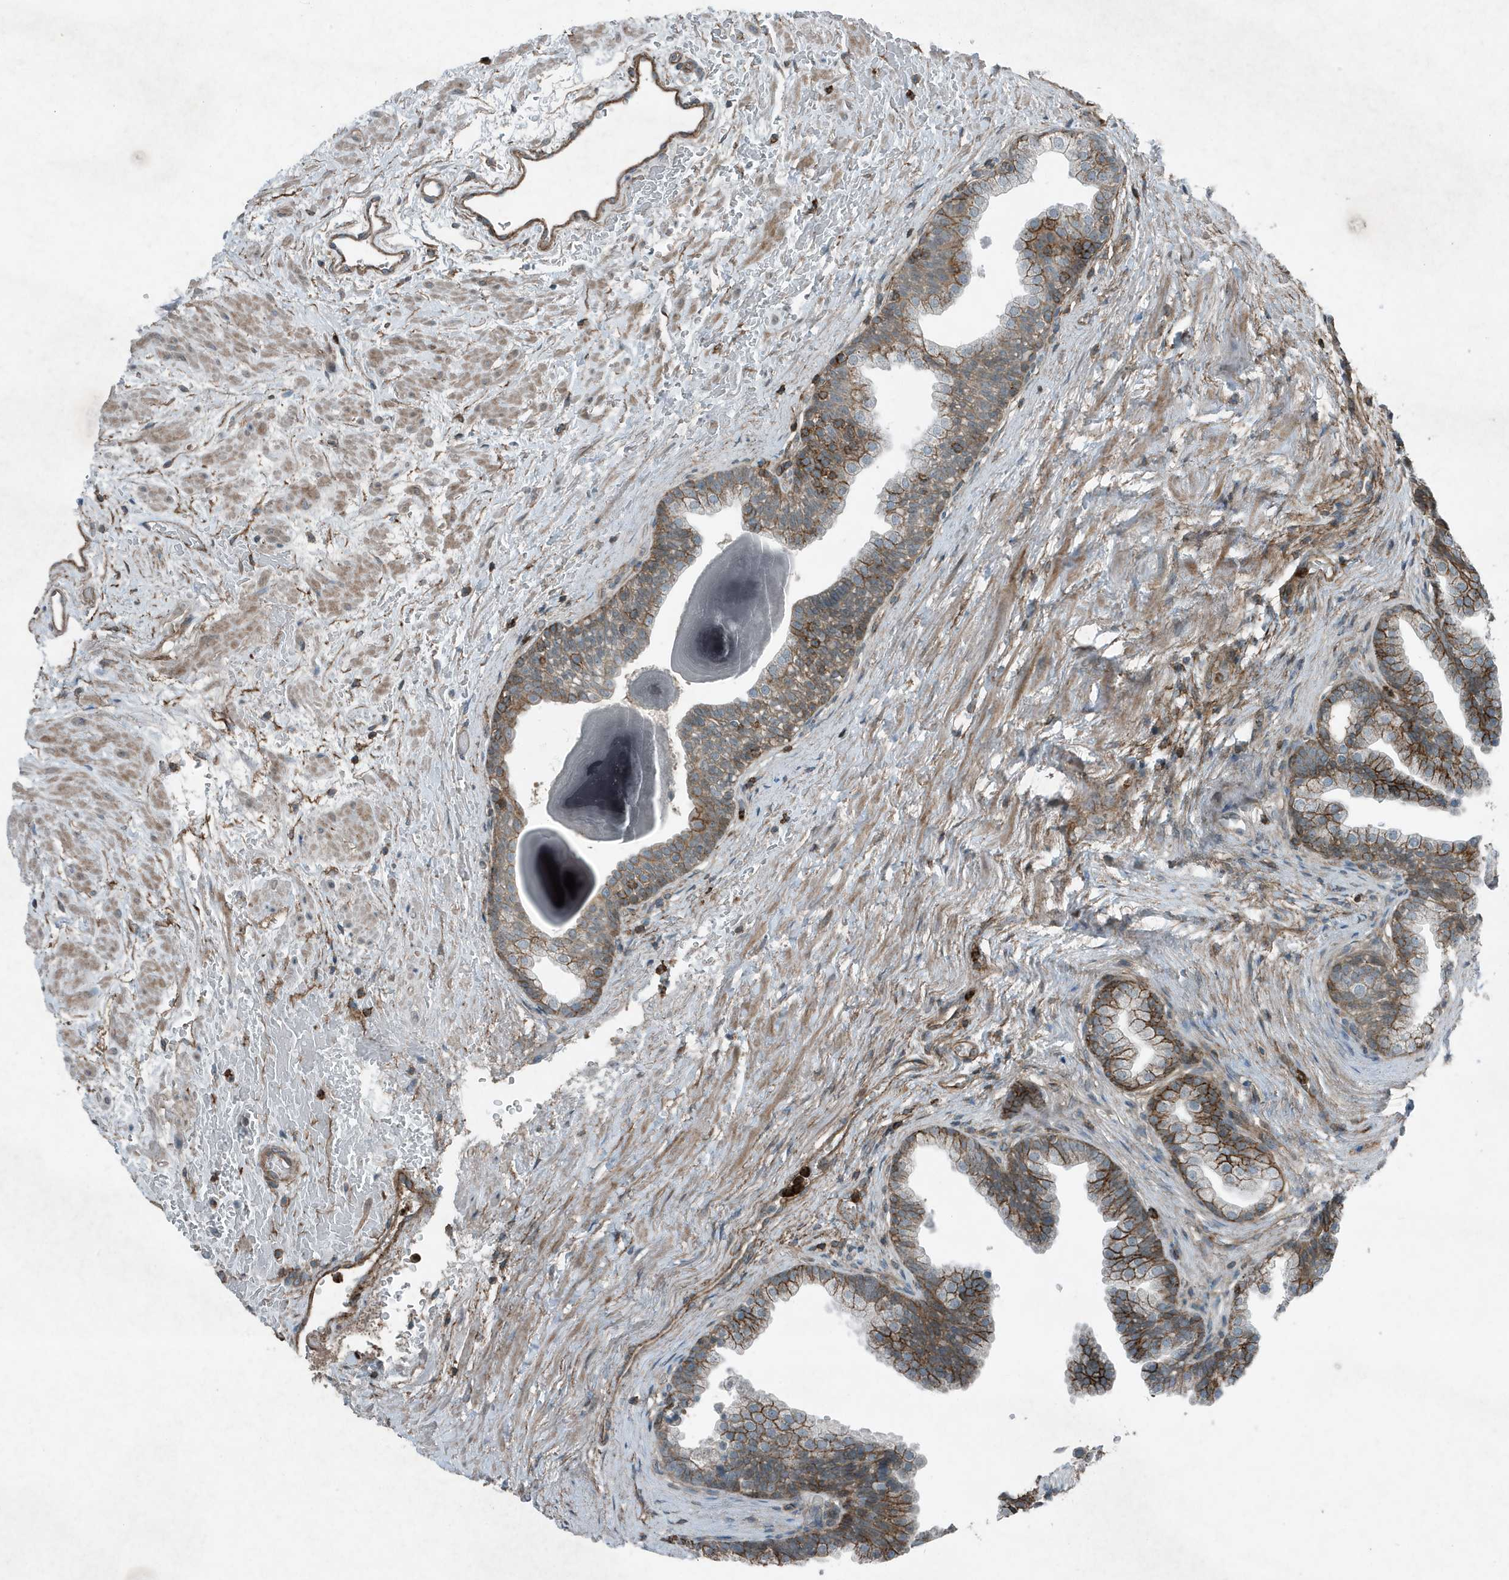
{"staining": {"intensity": "moderate", "quantity": "25%-75%", "location": "cytoplasmic/membranous"}, "tissue": "prostate", "cell_type": "Glandular cells", "image_type": "normal", "snomed": [{"axis": "morphology", "description": "Normal tissue, NOS"}, {"axis": "topography", "description": "Prostate"}], "caption": "This histopathology image shows immunohistochemistry (IHC) staining of normal human prostate, with medium moderate cytoplasmic/membranous staining in approximately 25%-75% of glandular cells.", "gene": "DAPP1", "patient": {"sex": "male", "age": 48}}